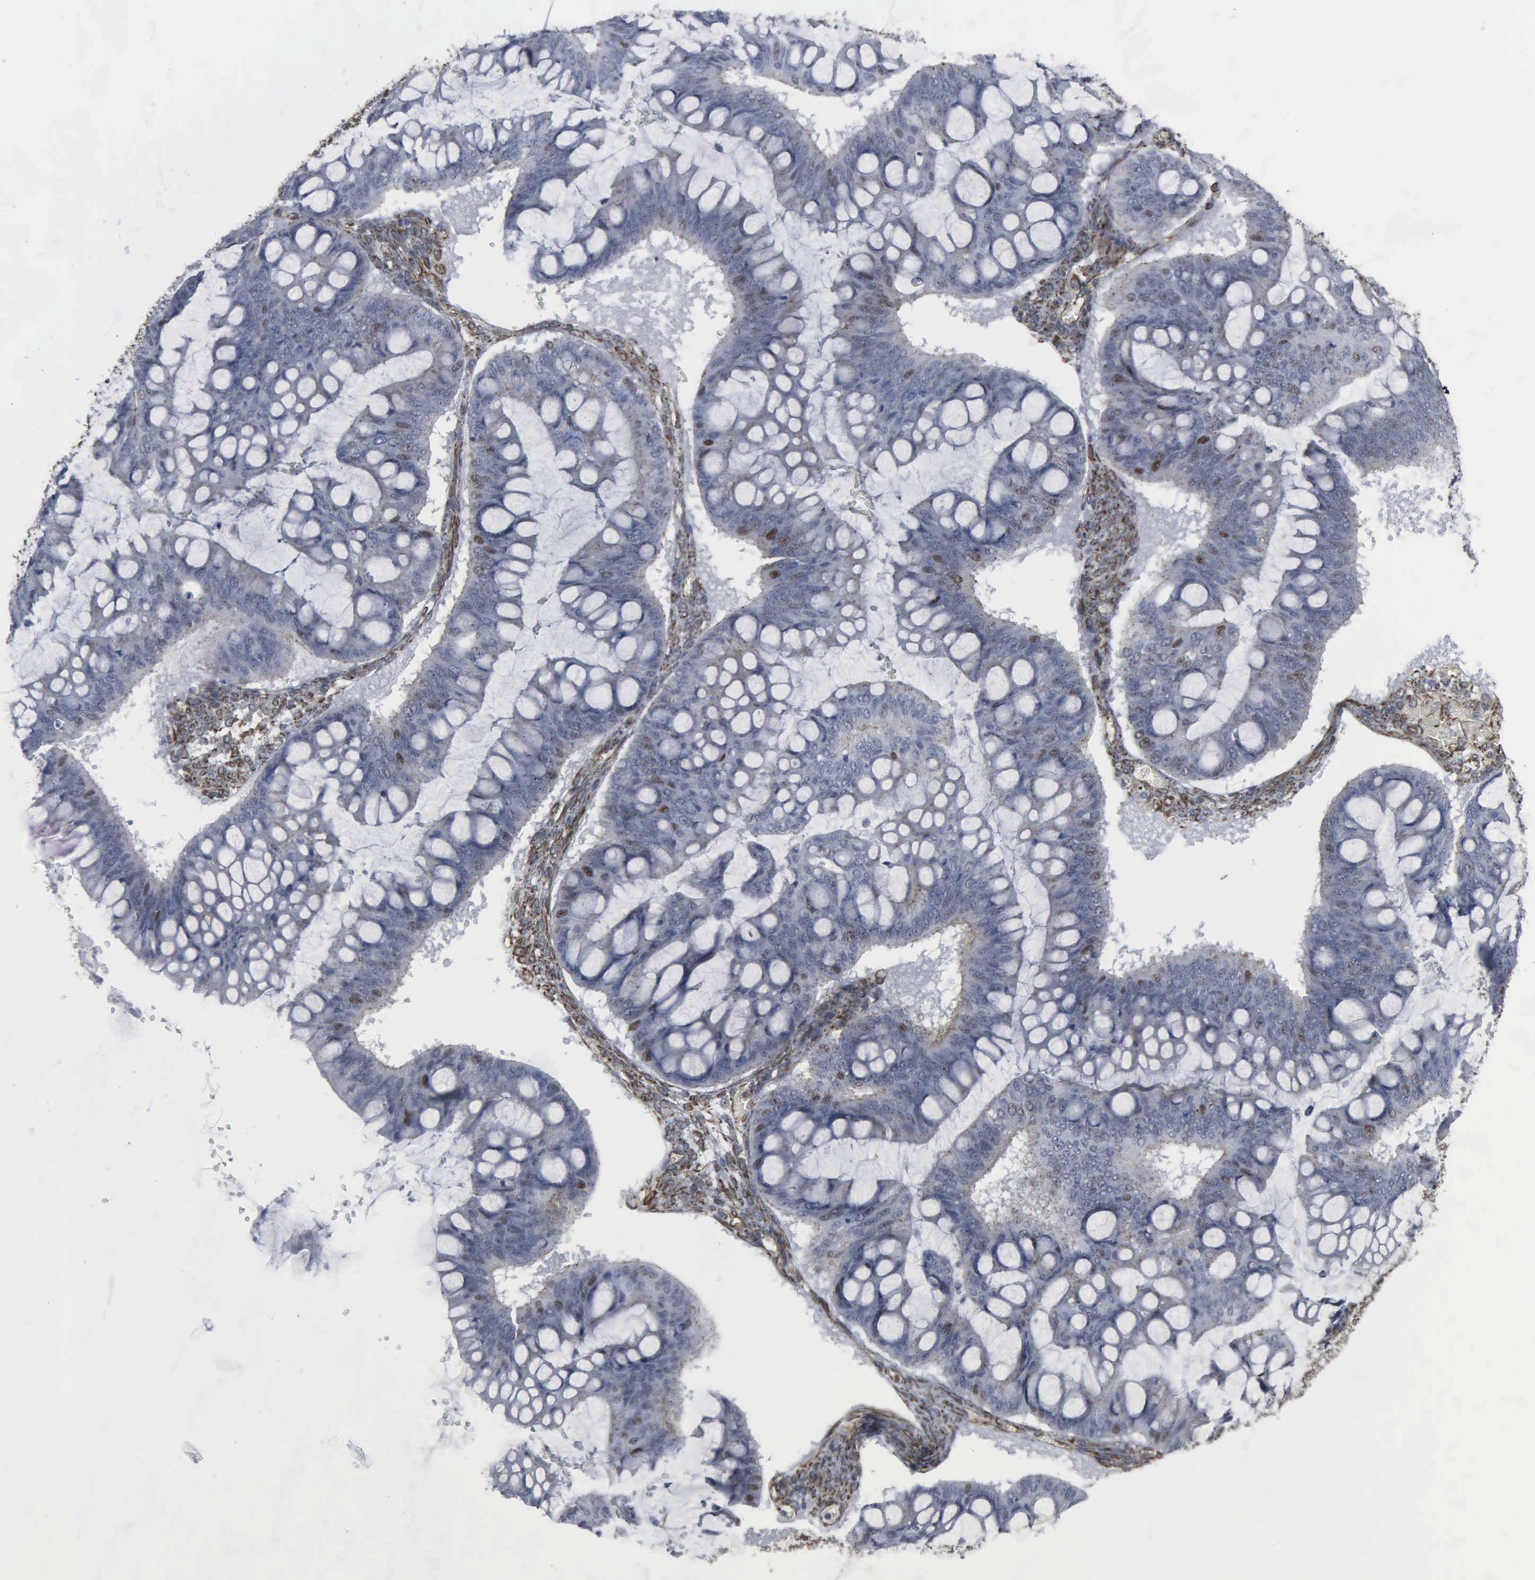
{"staining": {"intensity": "weak", "quantity": "<25%", "location": "nuclear"}, "tissue": "ovarian cancer", "cell_type": "Tumor cells", "image_type": "cancer", "snomed": [{"axis": "morphology", "description": "Cystadenocarcinoma, mucinous, NOS"}, {"axis": "topography", "description": "Ovary"}], "caption": "Tumor cells show no significant staining in ovarian cancer (mucinous cystadenocarcinoma).", "gene": "CCNE1", "patient": {"sex": "female", "age": 73}}